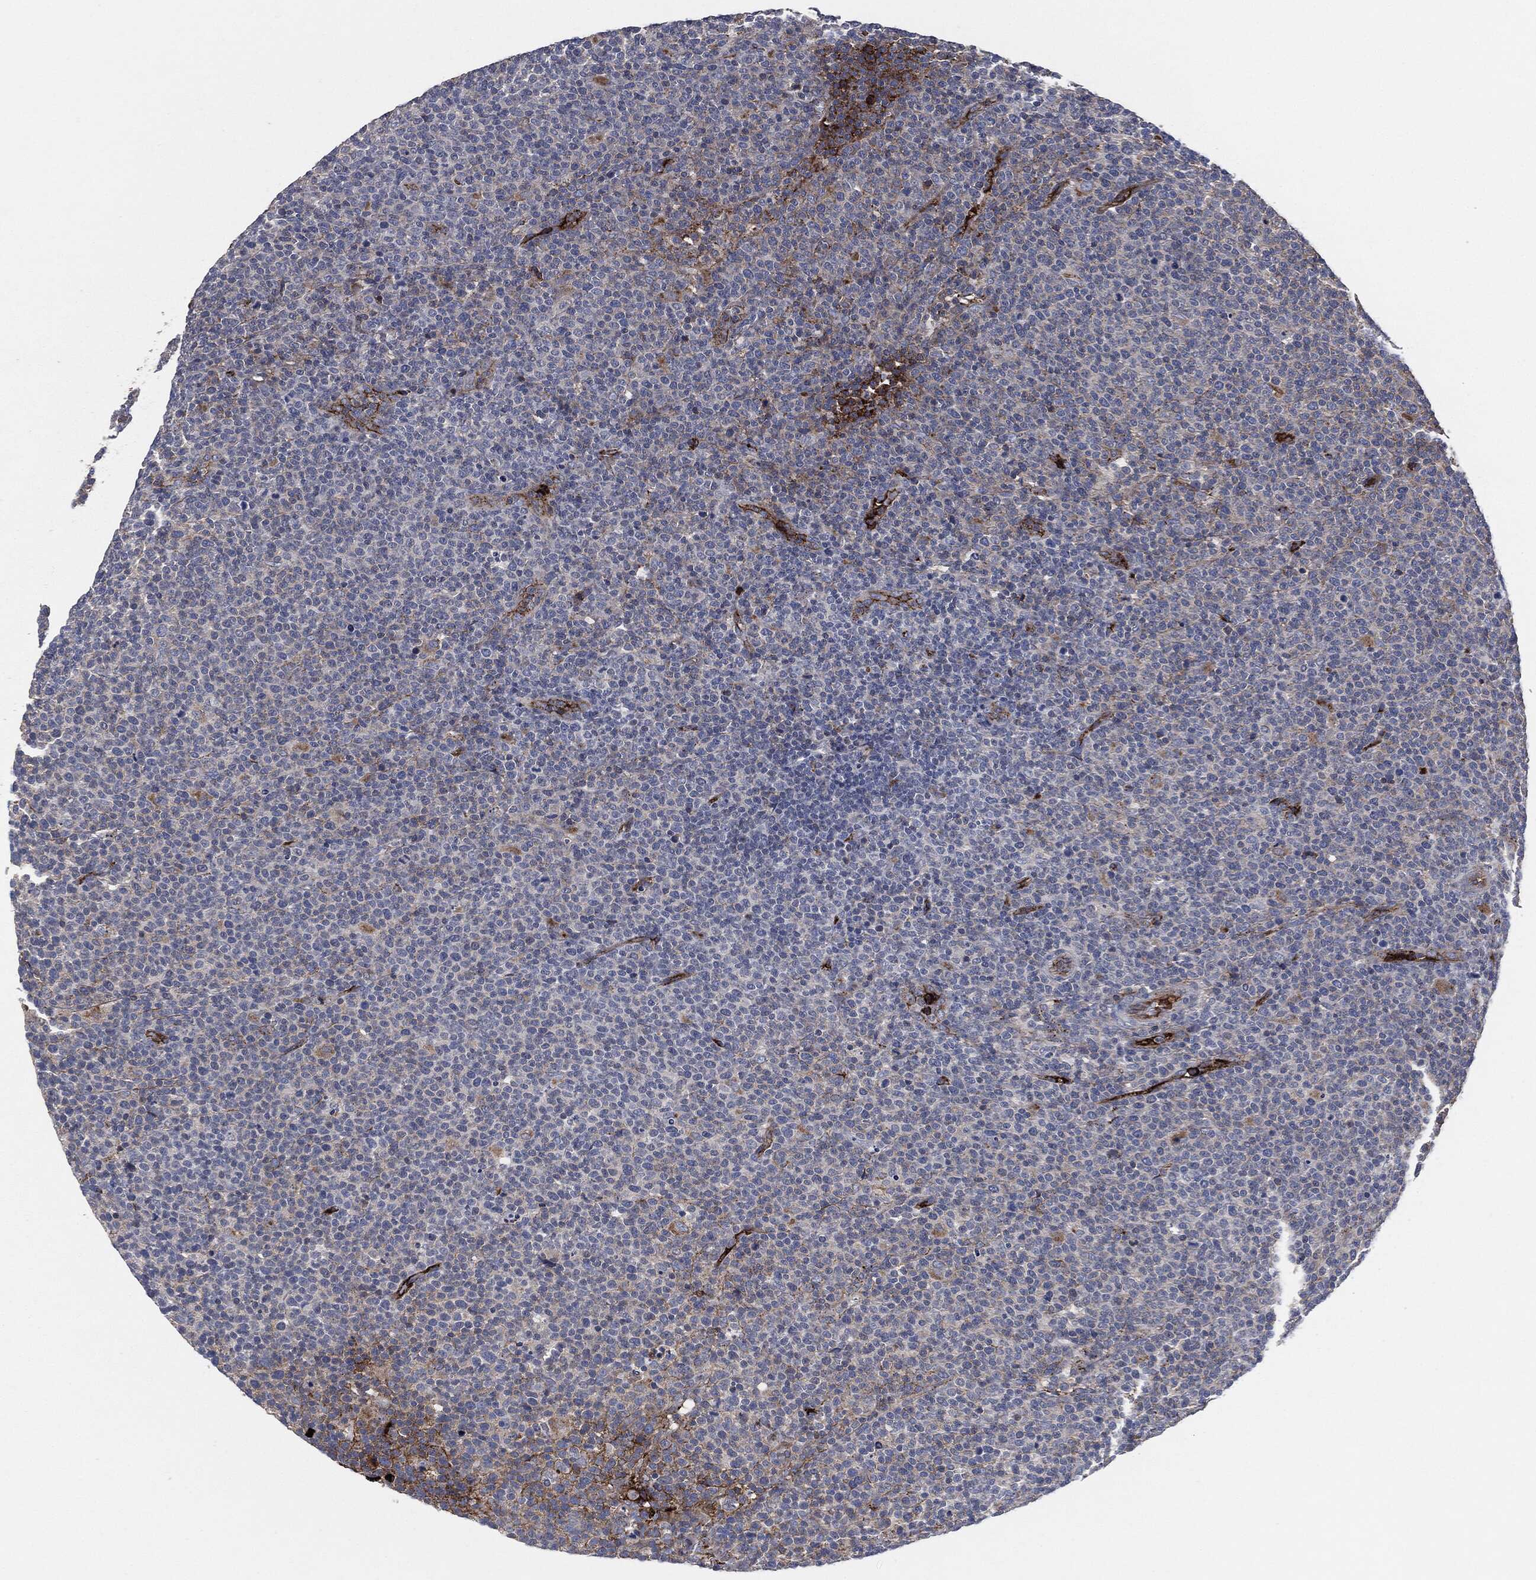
{"staining": {"intensity": "negative", "quantity": "none", "location": "none"}, "tissue": "lymphoma", "cell_type": "Tumor cells", "image_type": "cancer", "snomed": [{"axis": "morphology", "description": "Malignant lymphoma, non-Hodgkin's type, High grade"}, {"axis": "topography", "description": "Lymph node"}], "caption": "Immunohistochemical staining of human malignant lymphoma, non-Hodgkin's type (high-grade) displays no significant staining in tumor cells.", "gene": "APOB", "patient": {"sex": "male", "age": 61}}